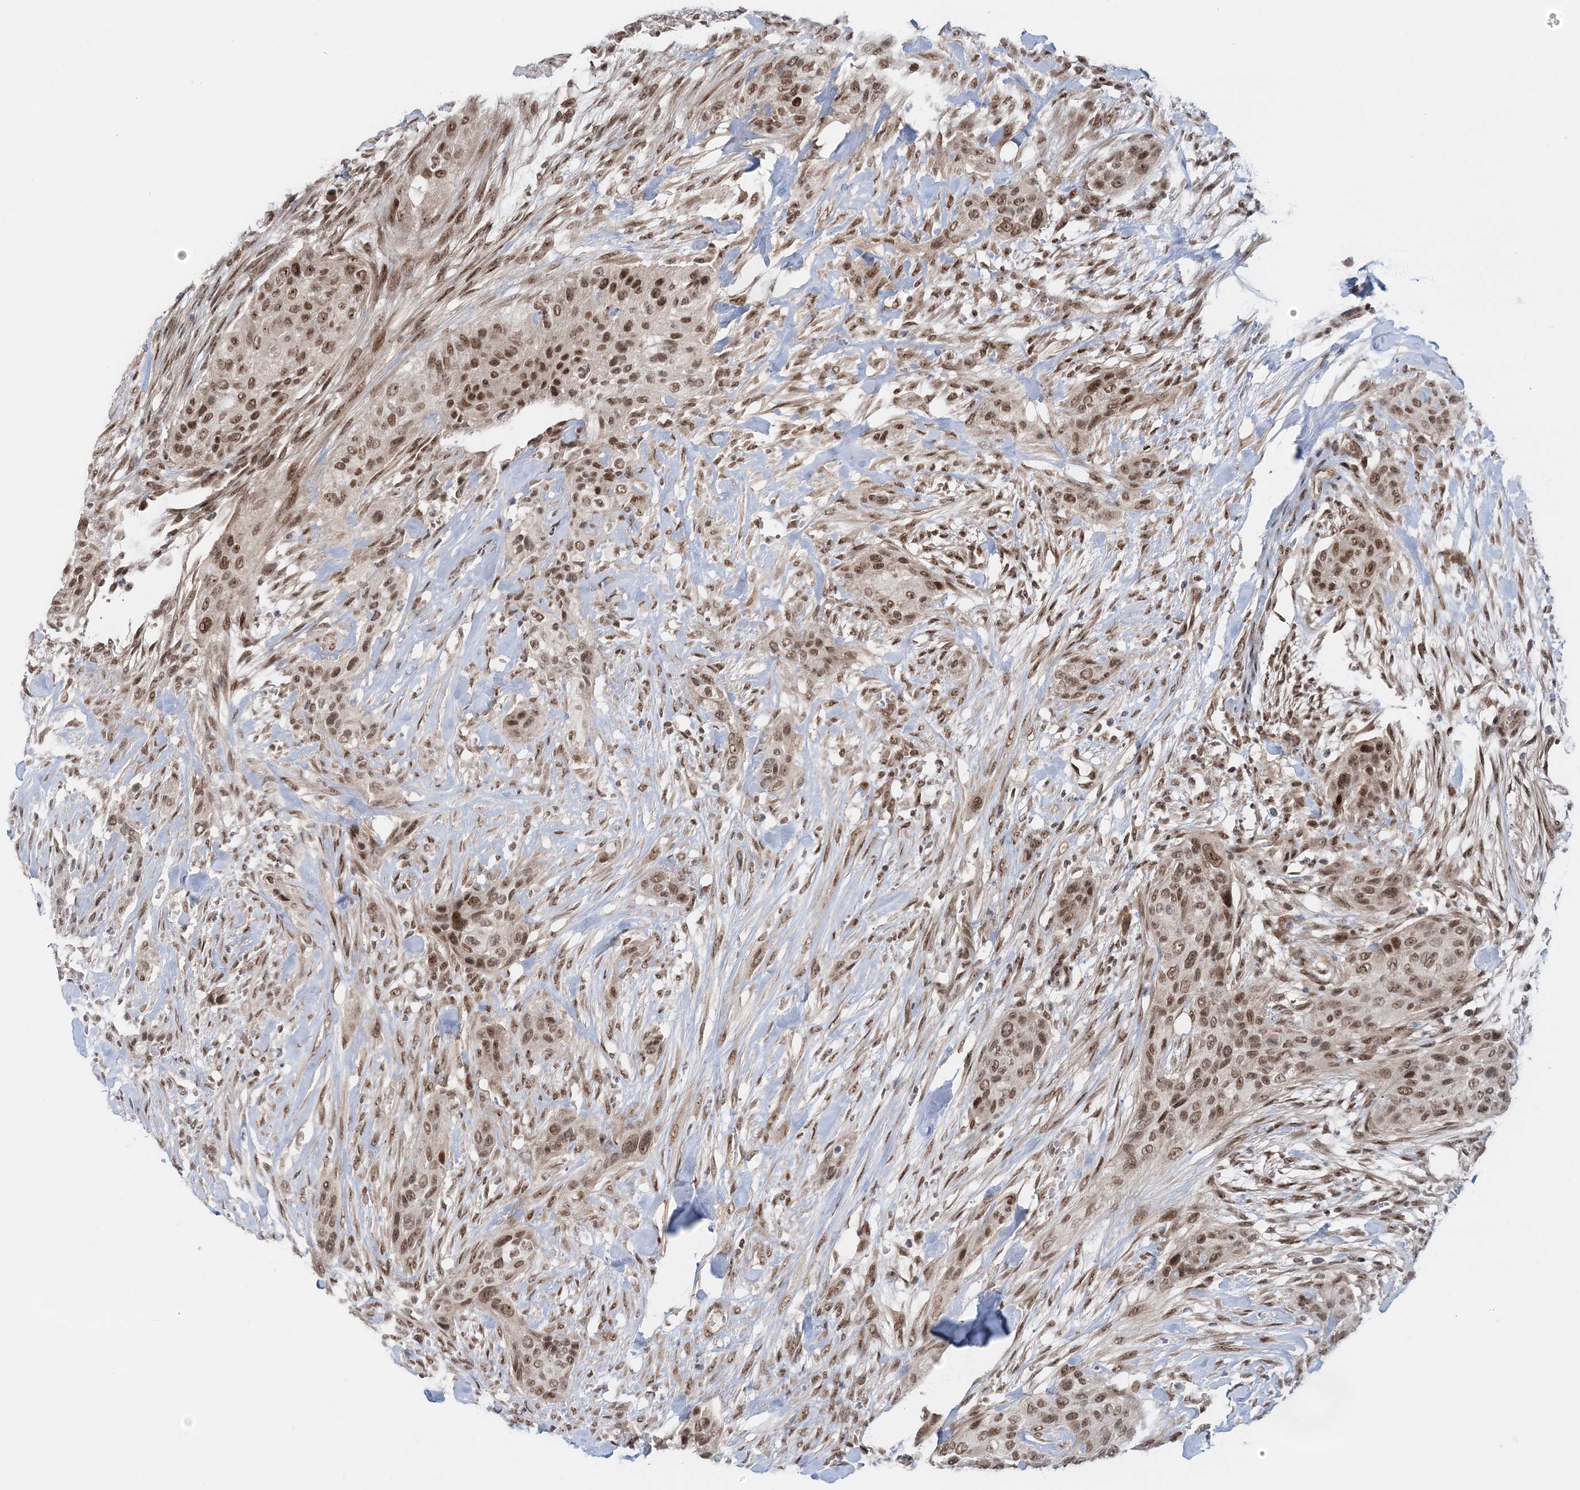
{"staining": {"intensity": "moderate", "quantity": ">75%", "location": "nuclear"}, "tissue": "urothelial cancer", "cell_type": "Tumor cells", "image_type": "cancer", "snomed": [{"axis": "morphology", "description": "Urothelial carcinoma, High grade"}, {"axis": "topography", "description": "Urinary bladder"}], "caption": "Approximately >75% of tumor cells in human urothelial carcinoma (high-grade) reveal moderate nuclear protein positivity as visualized by brown immunohistochemical staining.", "gene": "NOA1", "patient": {"sex": "male", "age": 35}}